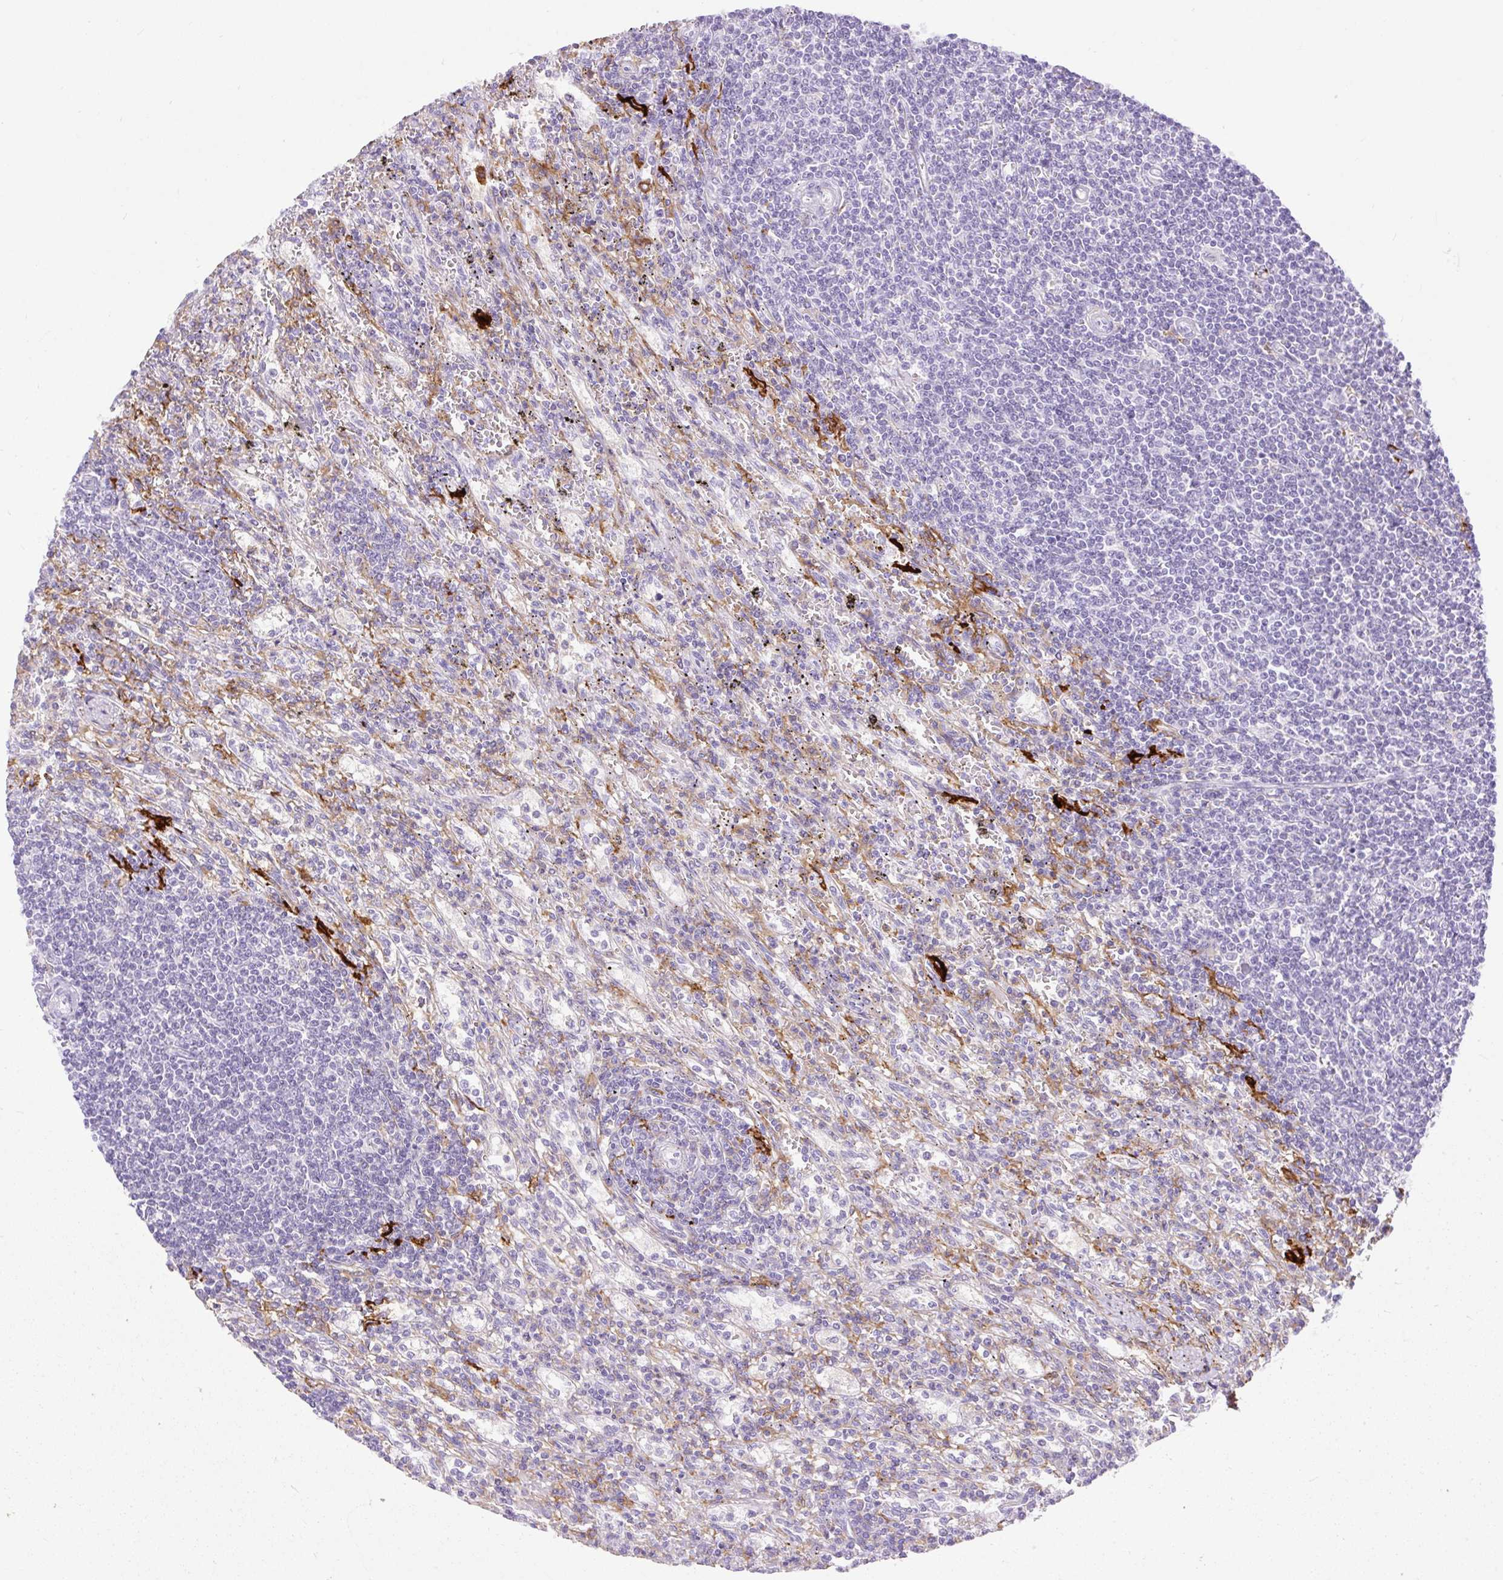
{"staining": {"intensity": "negative", "quantity": "none", "location": "none"}, "tissue": "lymphoma", "cell_type": "Tumor cells", "image_type": "cancer", "snomed": [{"axis": "morphology", "description": "Malignant lymphoma, non-Hodgkin's type, Low grade"}, {"axis": "topography", "description": "Spleen"}], "caption": "Immunohistochemical staining of human lymphoma exhibits no significant expression in tumor cells.", "gene": "SIGLEC1", "patient": {"sex": "male", "age": 76}}